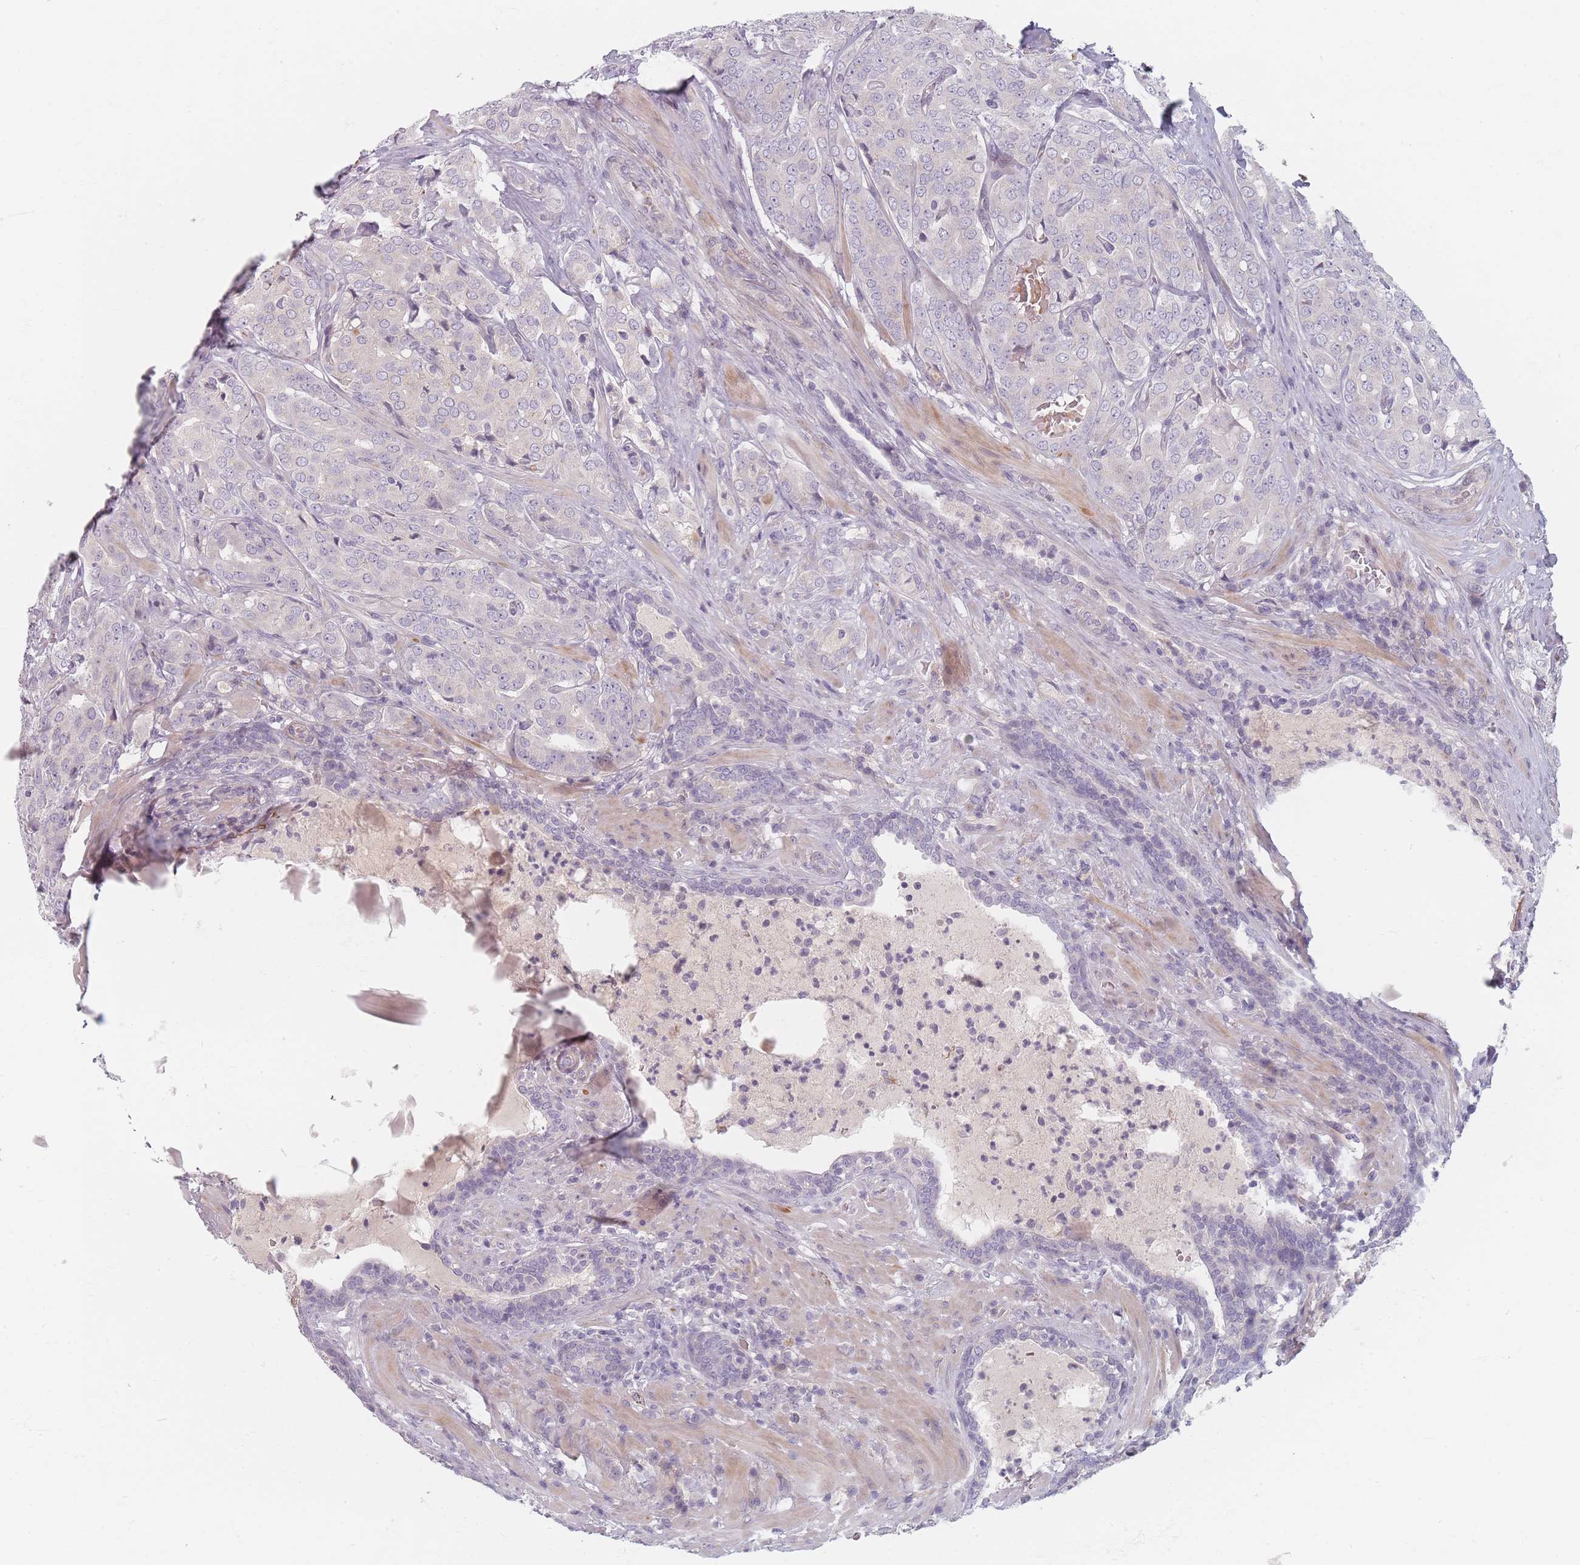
{"staining": {"intensity": "negative", "quantity": "none", "location": "none"}, "tissue": "prostate cancer", "cell_type": "Tumor cells", "image_type": "cancer", "snomed": [{"axis": "morphology", "description": "Adenocarcinoma, High grade"}, {"axis": "topography", "description": "Prostate"}], "caption": "Tumor cells show no significant staining in prostate cancer (high-grade adenocarcinoma). The staining was performed using DAB (3,3'-diaminobenzidine) to visualize the protein expression in brown, while the nuclei were stained in blue with hematoxylin (Magnification: 20x).", "gene": "TMOD1", "patient": {"sex": "male", "age": 68}}